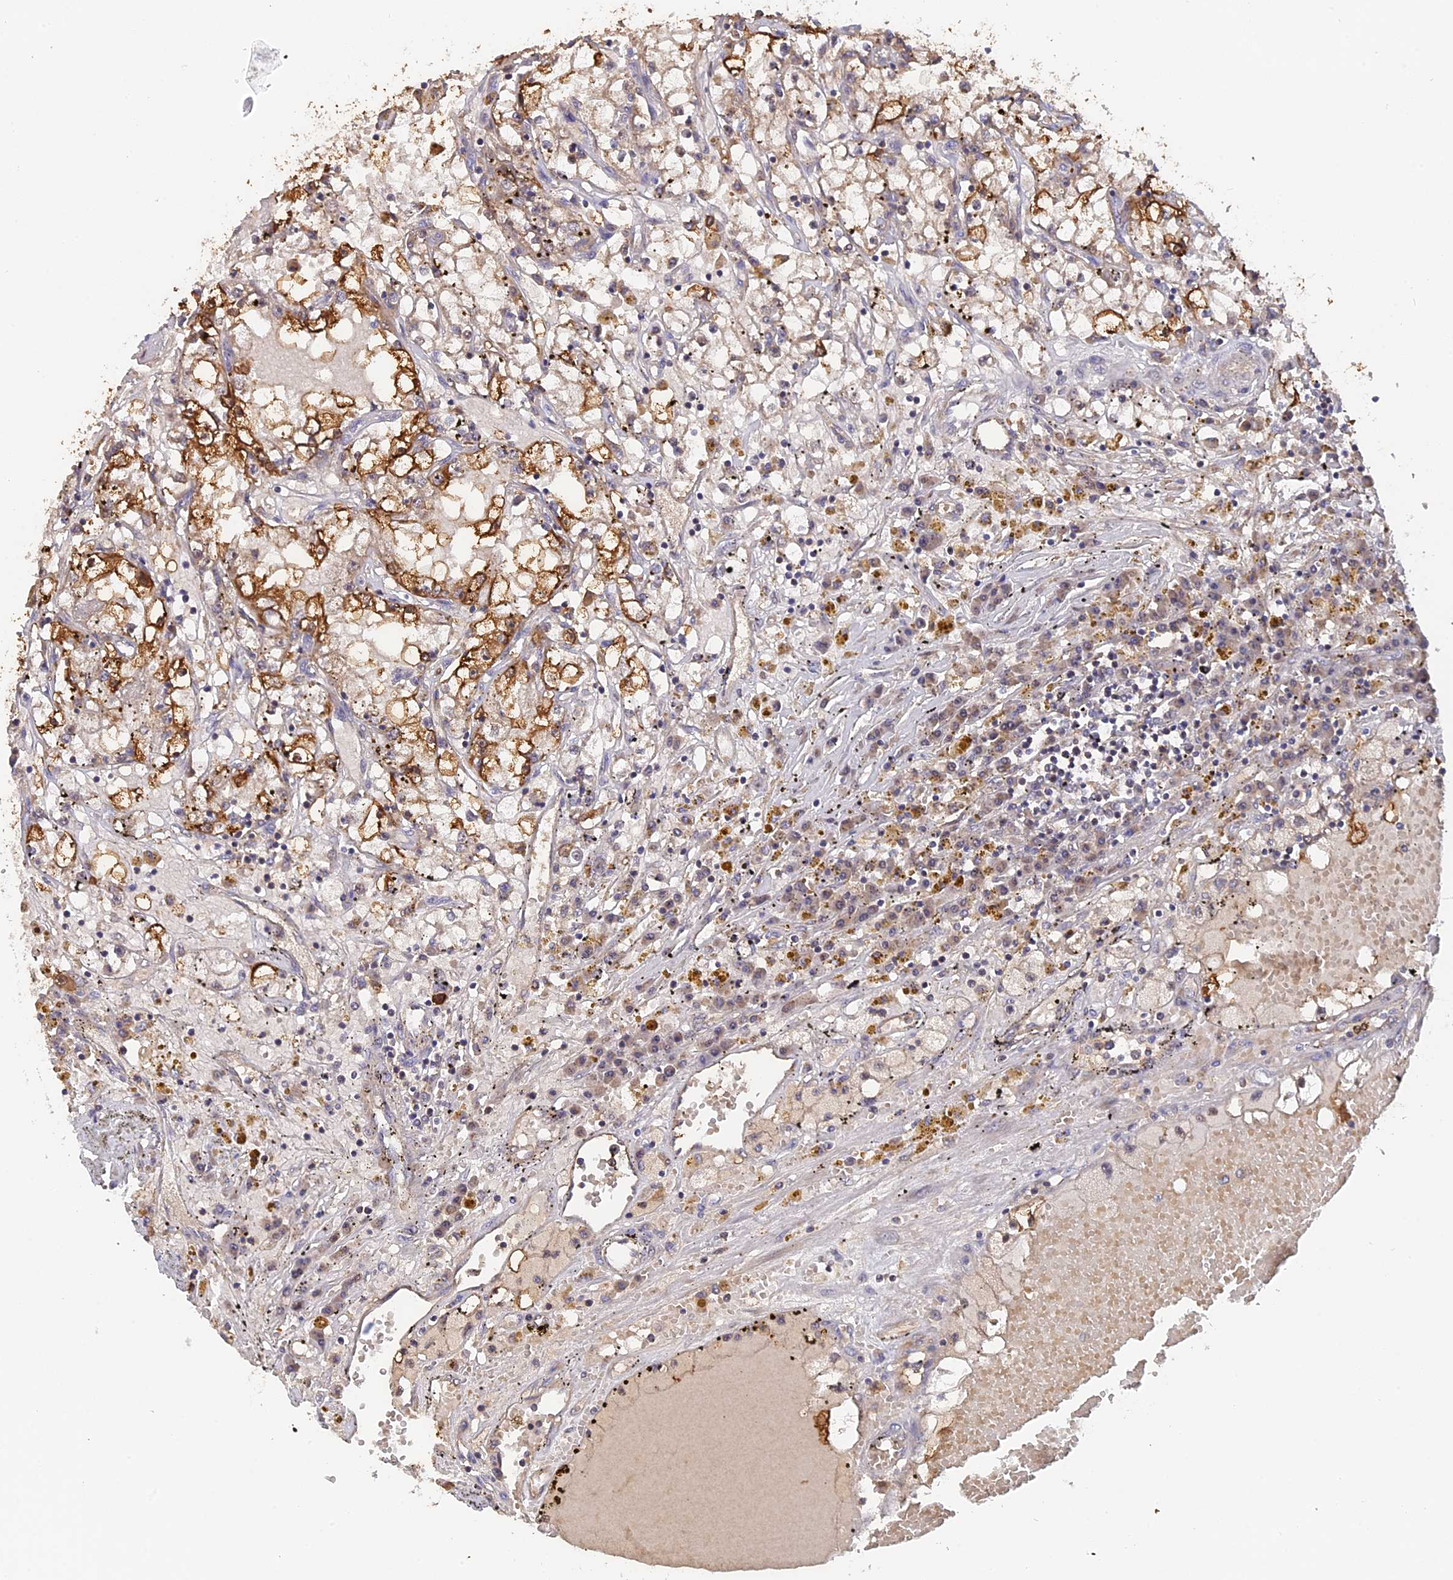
{"staining": {"intensity": "strong", "quantity": "25%-75%", "location": "cytoplasmic/membranous"}, "tissue": "renal cancer", "cell_type": "Tumor cells", "image_type": "cancer", "snomed": [{"axis": "morphology", "description": "Adenocarcinoma, NOS"}, {"axis": "topography", "description": "Kidney"}], "caption": "IHC of human renal adenocarcinoma shows high levels of strong cytoplasmic/membranous positivity in about 25%-75% of tumor cells.", "gene": "FAM98C", "patient": {"sex": "male", "age": 56}}